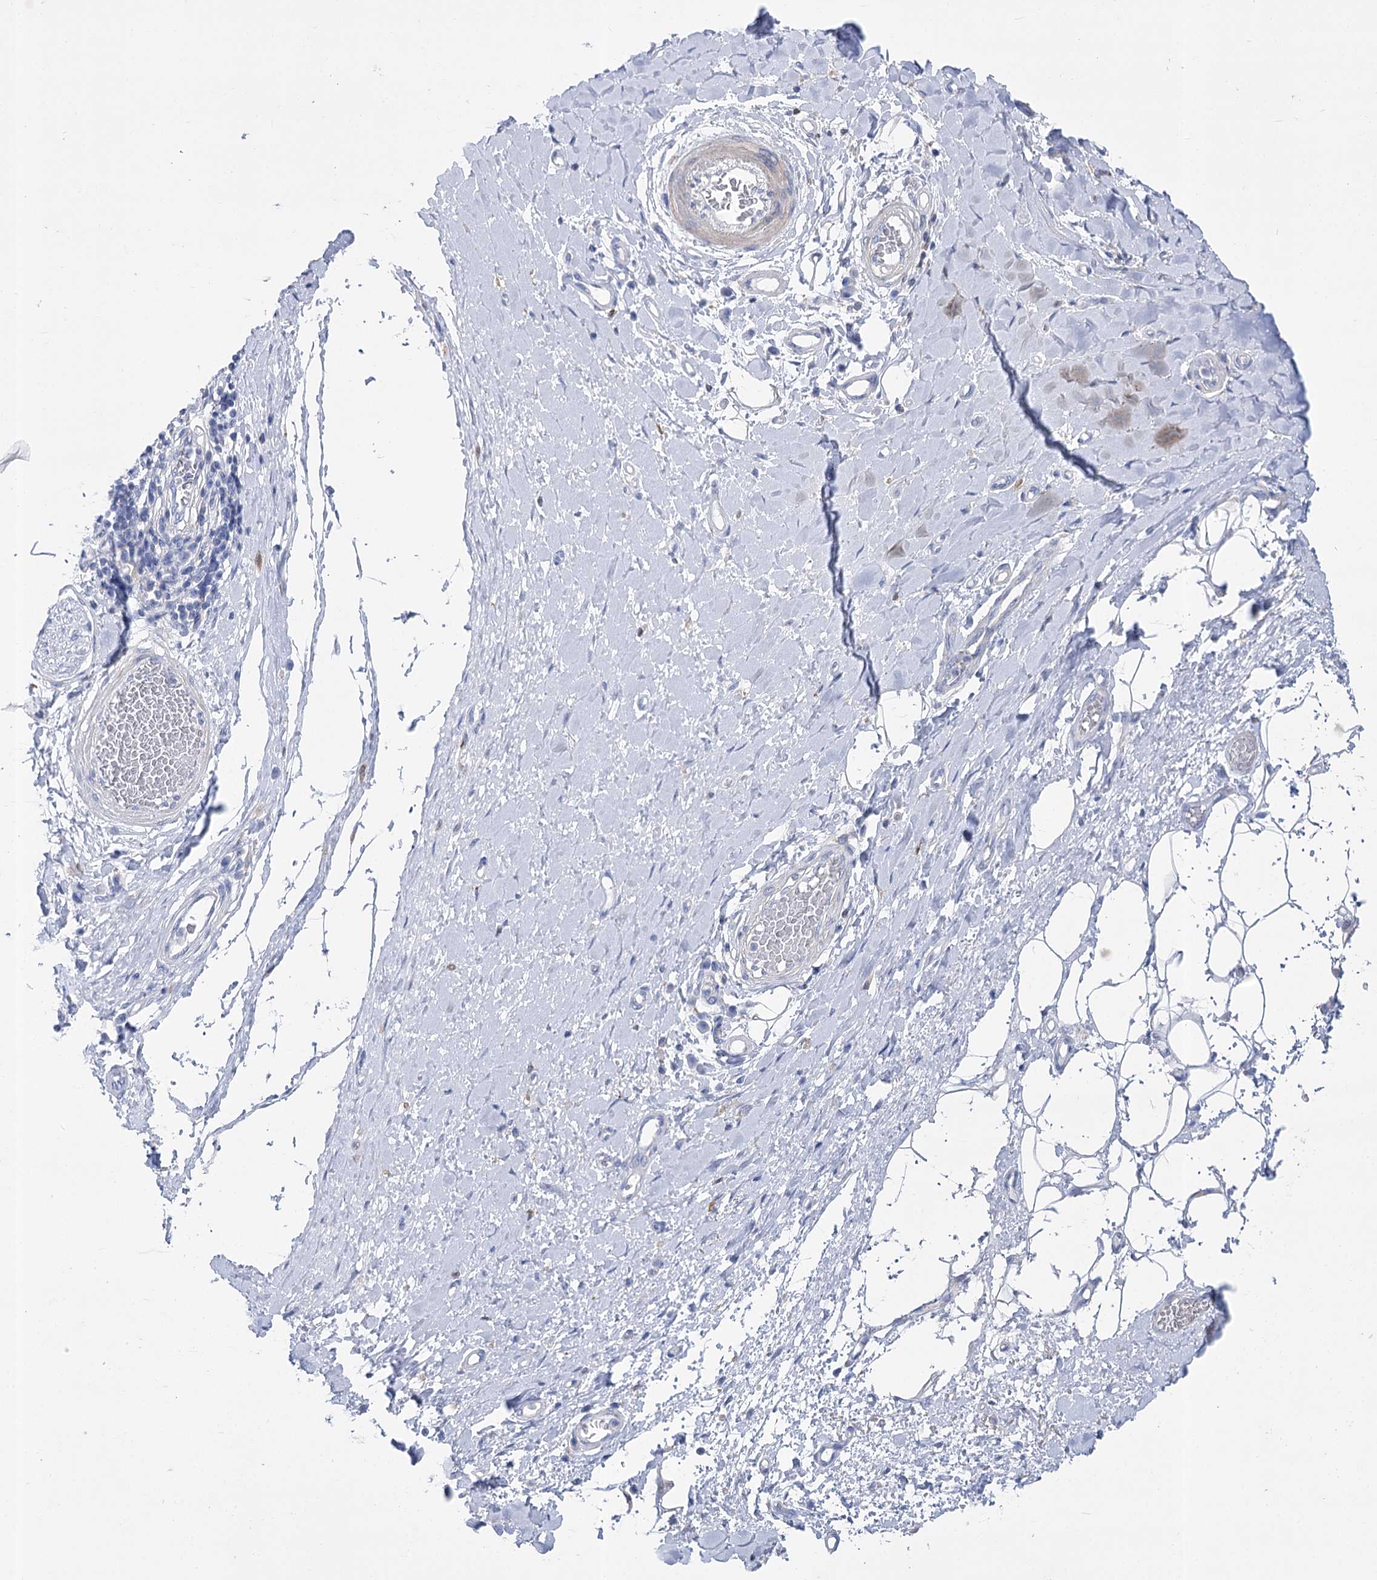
{"staining": {"intensity": "negative", "quantity": "none", "location": "none"}, "tissue": "adipose tissue", "cell_type": "Adipocytes", "image_type": "normal", "snomed": [{"axis": "morphology", "description": "Normal tissue, NOS"}, {"axis": "morphology", "description": "Adenocarcinoma, NOS"}, {"axis": "topography", "description": "Esophagus"}, {"axis": "topography", "description": "Stomach, upper"}, {"axis": "topography", "description": "Peripheral nerve tissue"}], "caption": "Histopathology image shows no protein expression in adipocytes of normal adipose tissue.", "gene": "PCDHA1", "patient": {"sex": "male", "age": 62}}